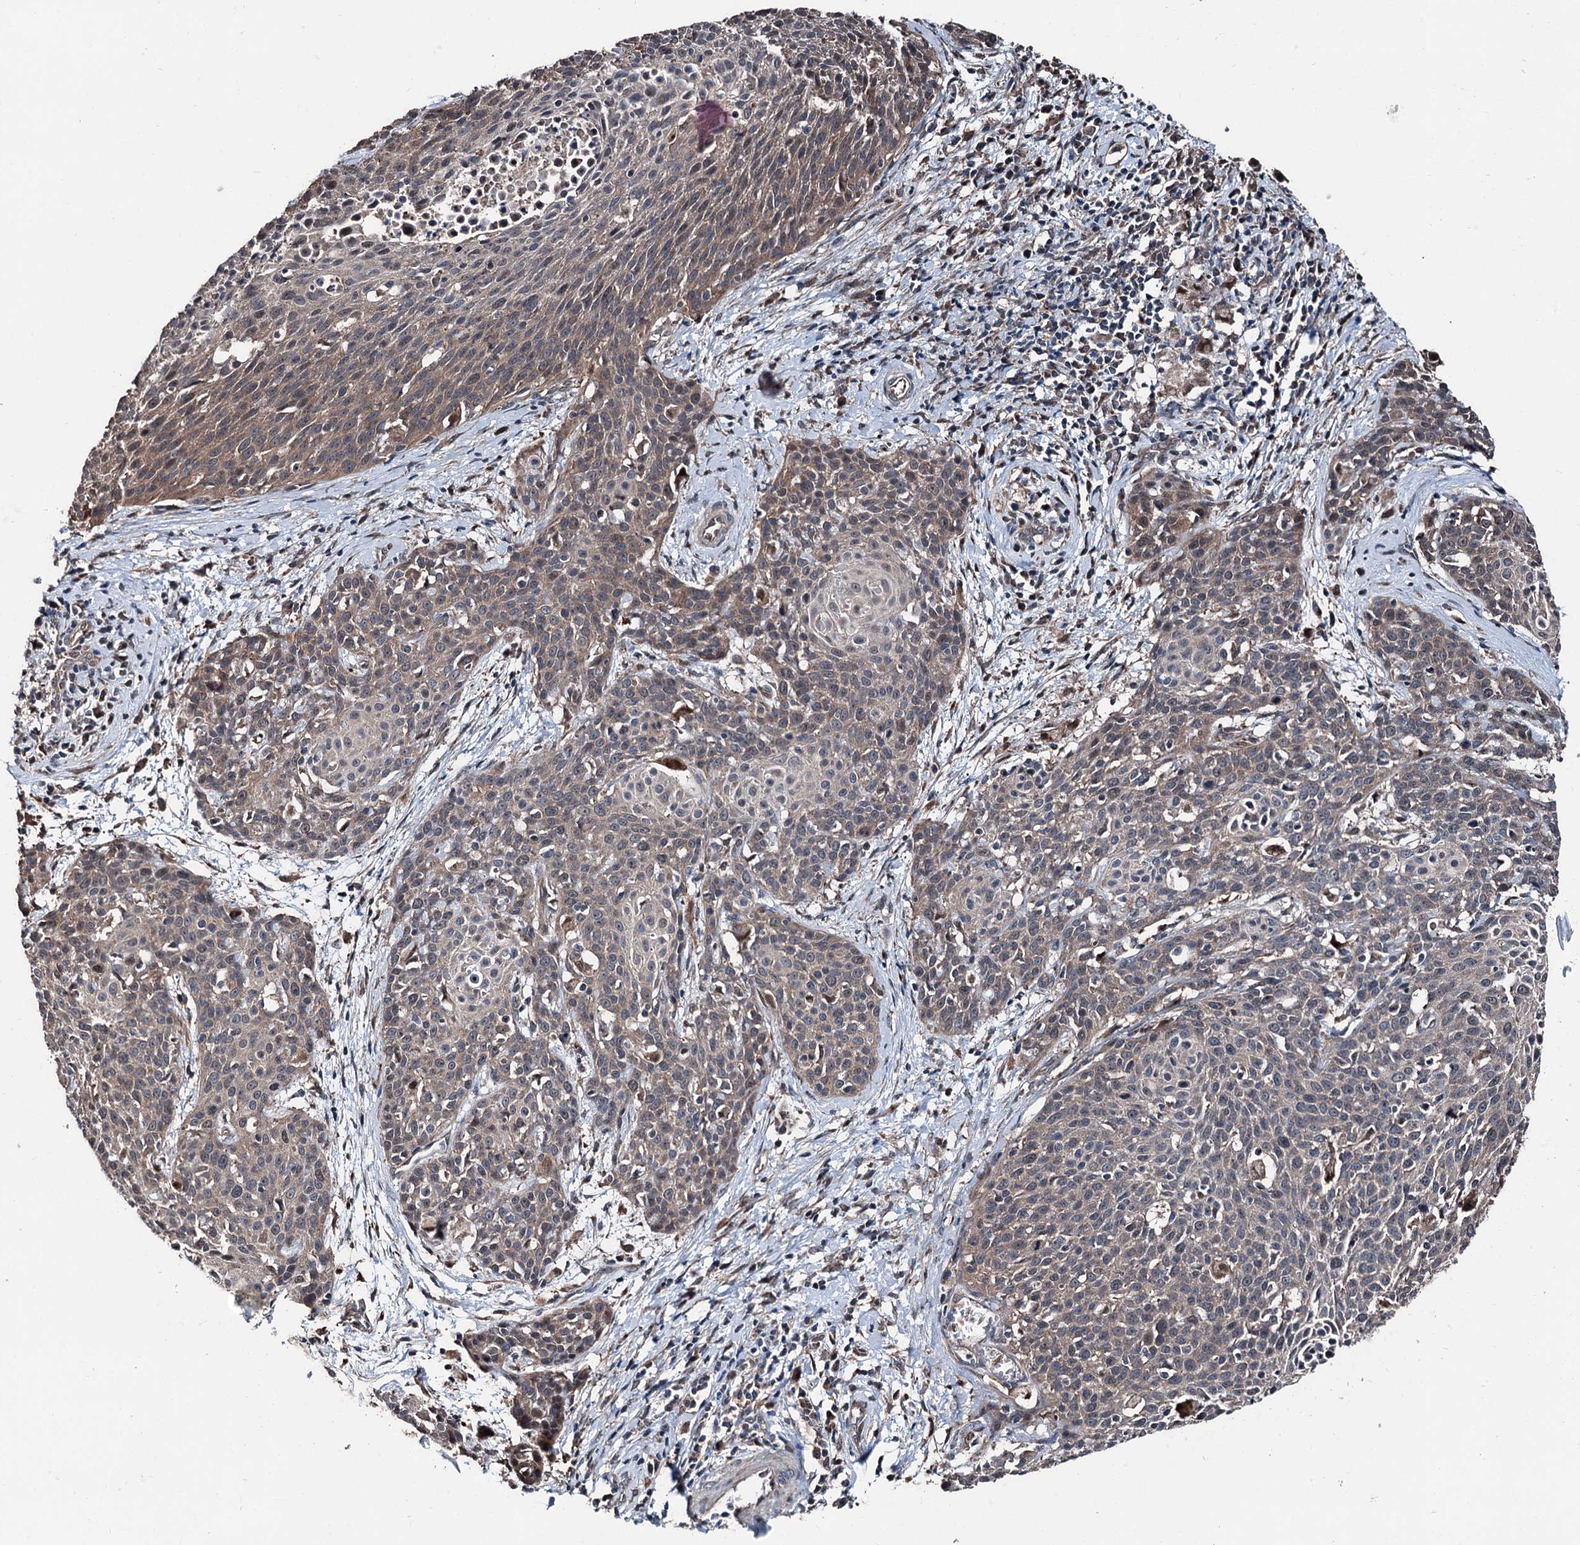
{"staining": {"intensity": "weak", "quantity": ">75%", "location": "cytoplasmic/membranous"}, "tissue": "cervical cancer", "cell_type": "Tumor cells", "image_type": "cancer", "snomed": [{"axis": "morphology", "description": "Squamous cell carcinoma, NOS"}, {"axis": "topography", "description": "Cervix"}], "caption": "Protein staining by immunohistochemistry exhibits weak cytoplasmic/membranous positivity in about >75% of tumor cells in squamous cell carcinoma (cervical). The staining is performed using DAB brown chromogen to label protein expression. The nuclei are counter-stained blue using hematoxylin.", "gene": "PSMD13", "patient": {"sex": "female", "age": 38}}